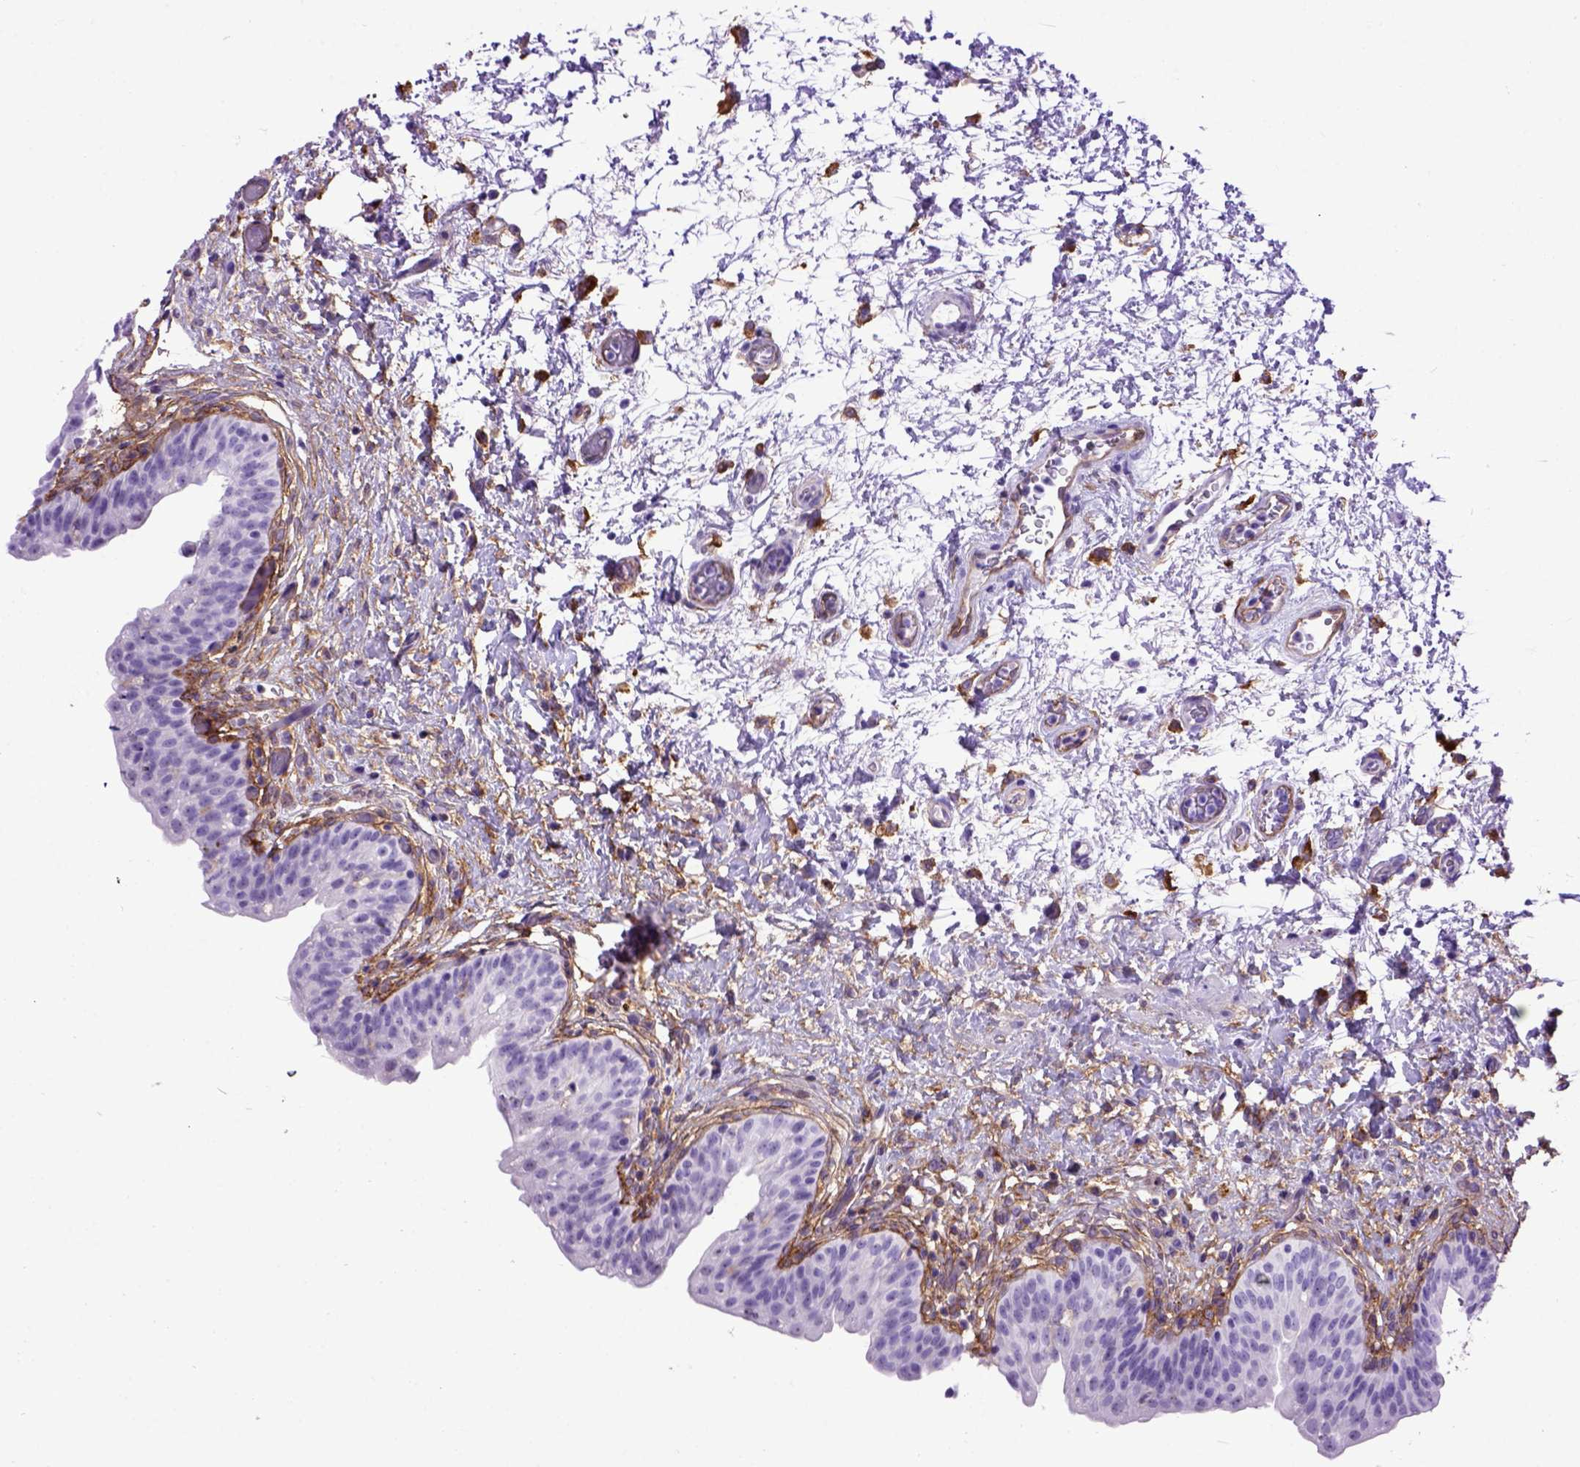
{"staining": {"intensity": "negative", "quantity": "none", "location": "none"}, "tissue": "urinary bladder", "cell_type": "Urothelial cells", "image_type": "normal", "snomed": [{"axis": "morphology", "description": "Normal tissue, NOS"}, {"axis": "topography", "description": "Urinary bladder"}], "caption": "The immunohistochemistry (IHC) histopathology image has no significant positivity in urothelial cells of urinary bladder. (Brightfield microscopy of DAB (3,3'-diaminobenzidine) IHC at high magnification).", "gene": "ENG", "patient": {"sex": "male", "age": 69}}